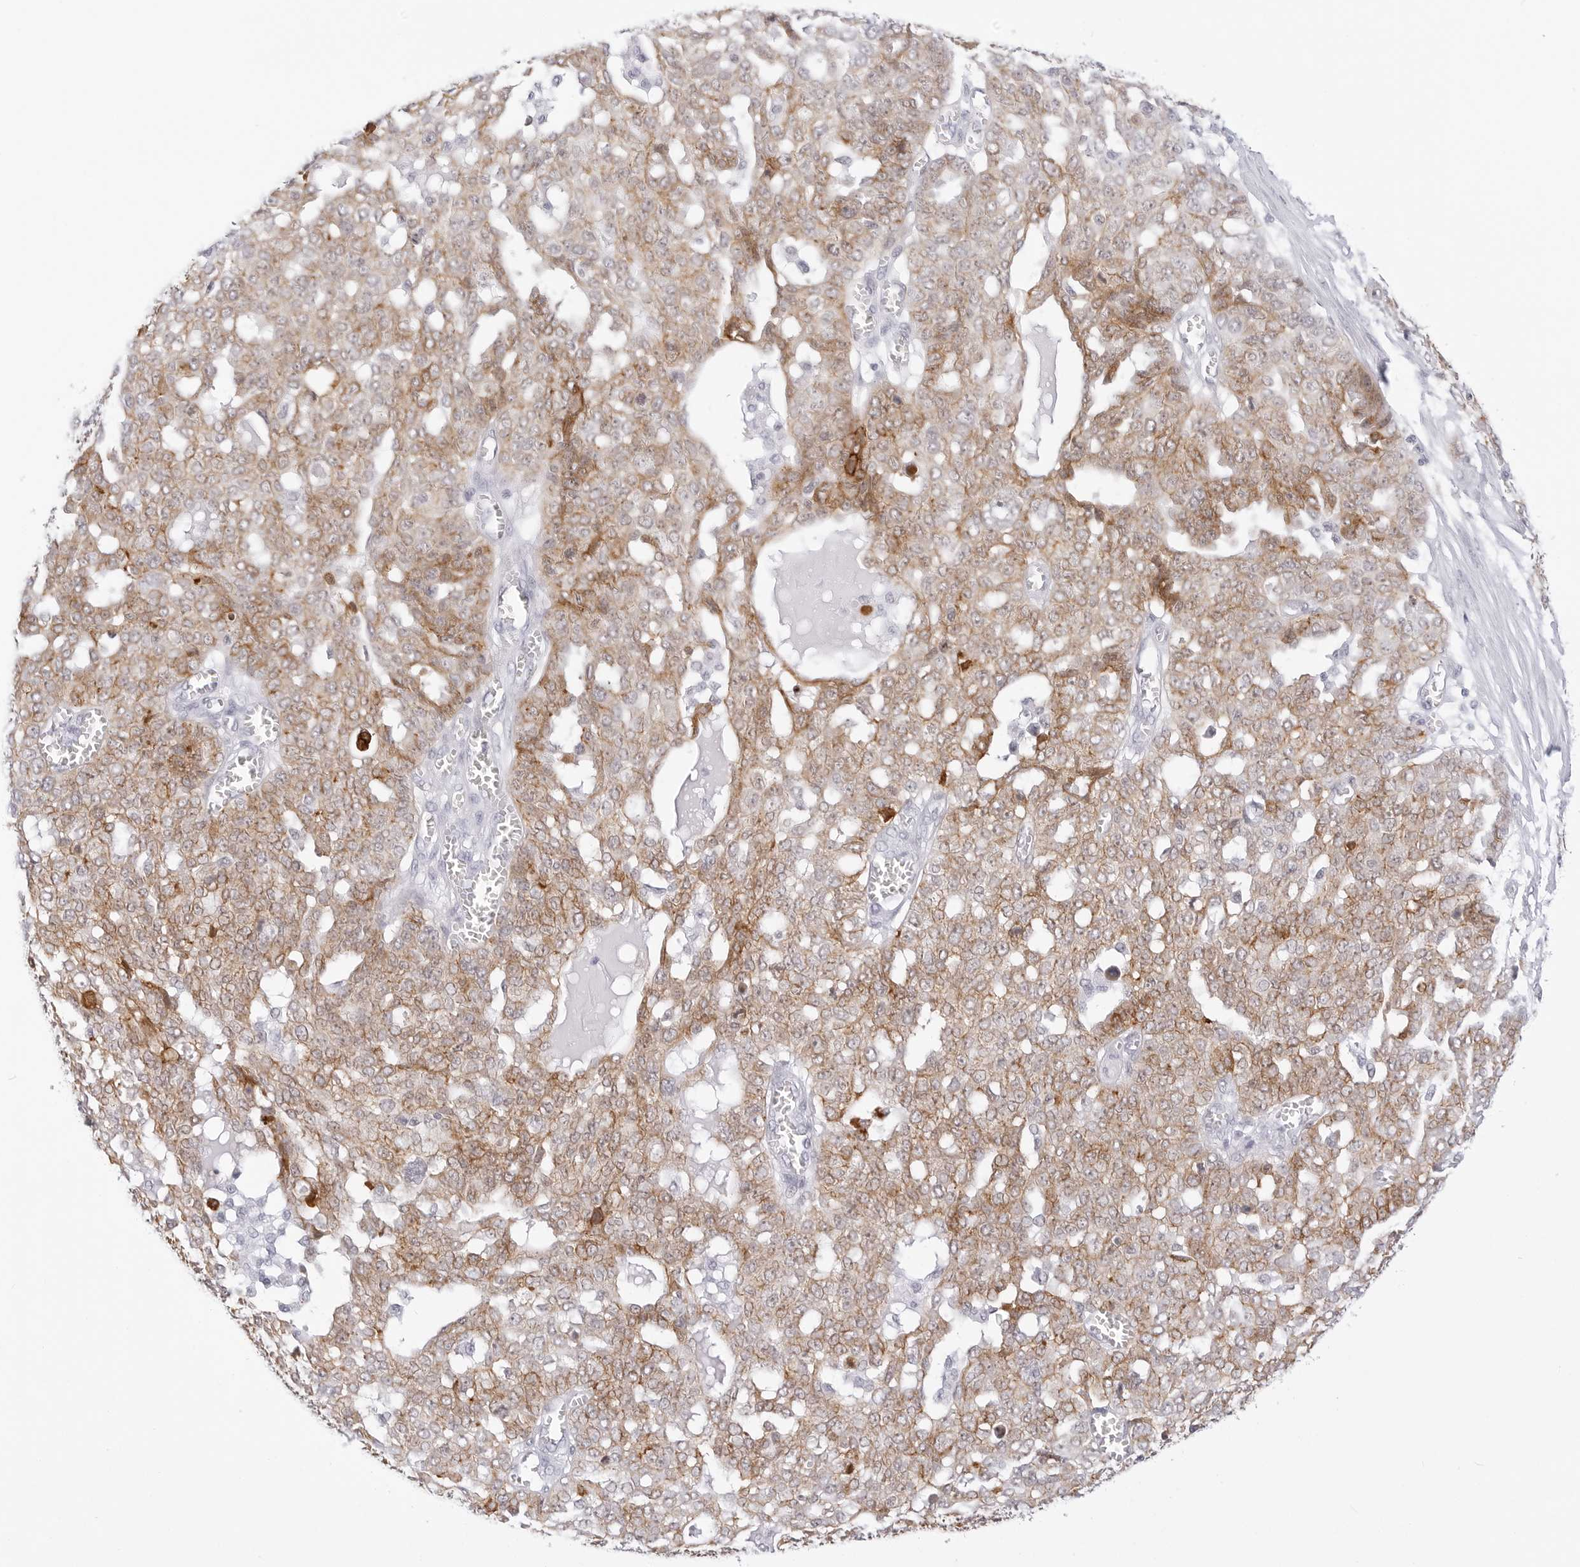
{"staining": {"intensity": "moderate", "quantity": ">75%", "location": "cytoplasmic/membranous"}, "tissue": "ovarian cancer", "cell_type": "Tumor cells", "image_type": "cancer", "snomed": [{"axis": "morphology", "description": "Cystadenocarcinoma, serous, NOS"}, {"axis": "topography", "description": "Soft tissue"}, {"axis": "topography", "description": "Ovary"}], "caption": "IHC micrograph of neoplastic tissue: serous cystadenocarcinoma (ovarian) stained using IHC demonstrates medium levels of moderate protein expression localized specifically in the cytoplasmic/membranous of tumor cells, appearing as a cytoplasmic/membranous brown color.", "gene": "CDH1", "patient": {"sex": "female", "age": 57}}